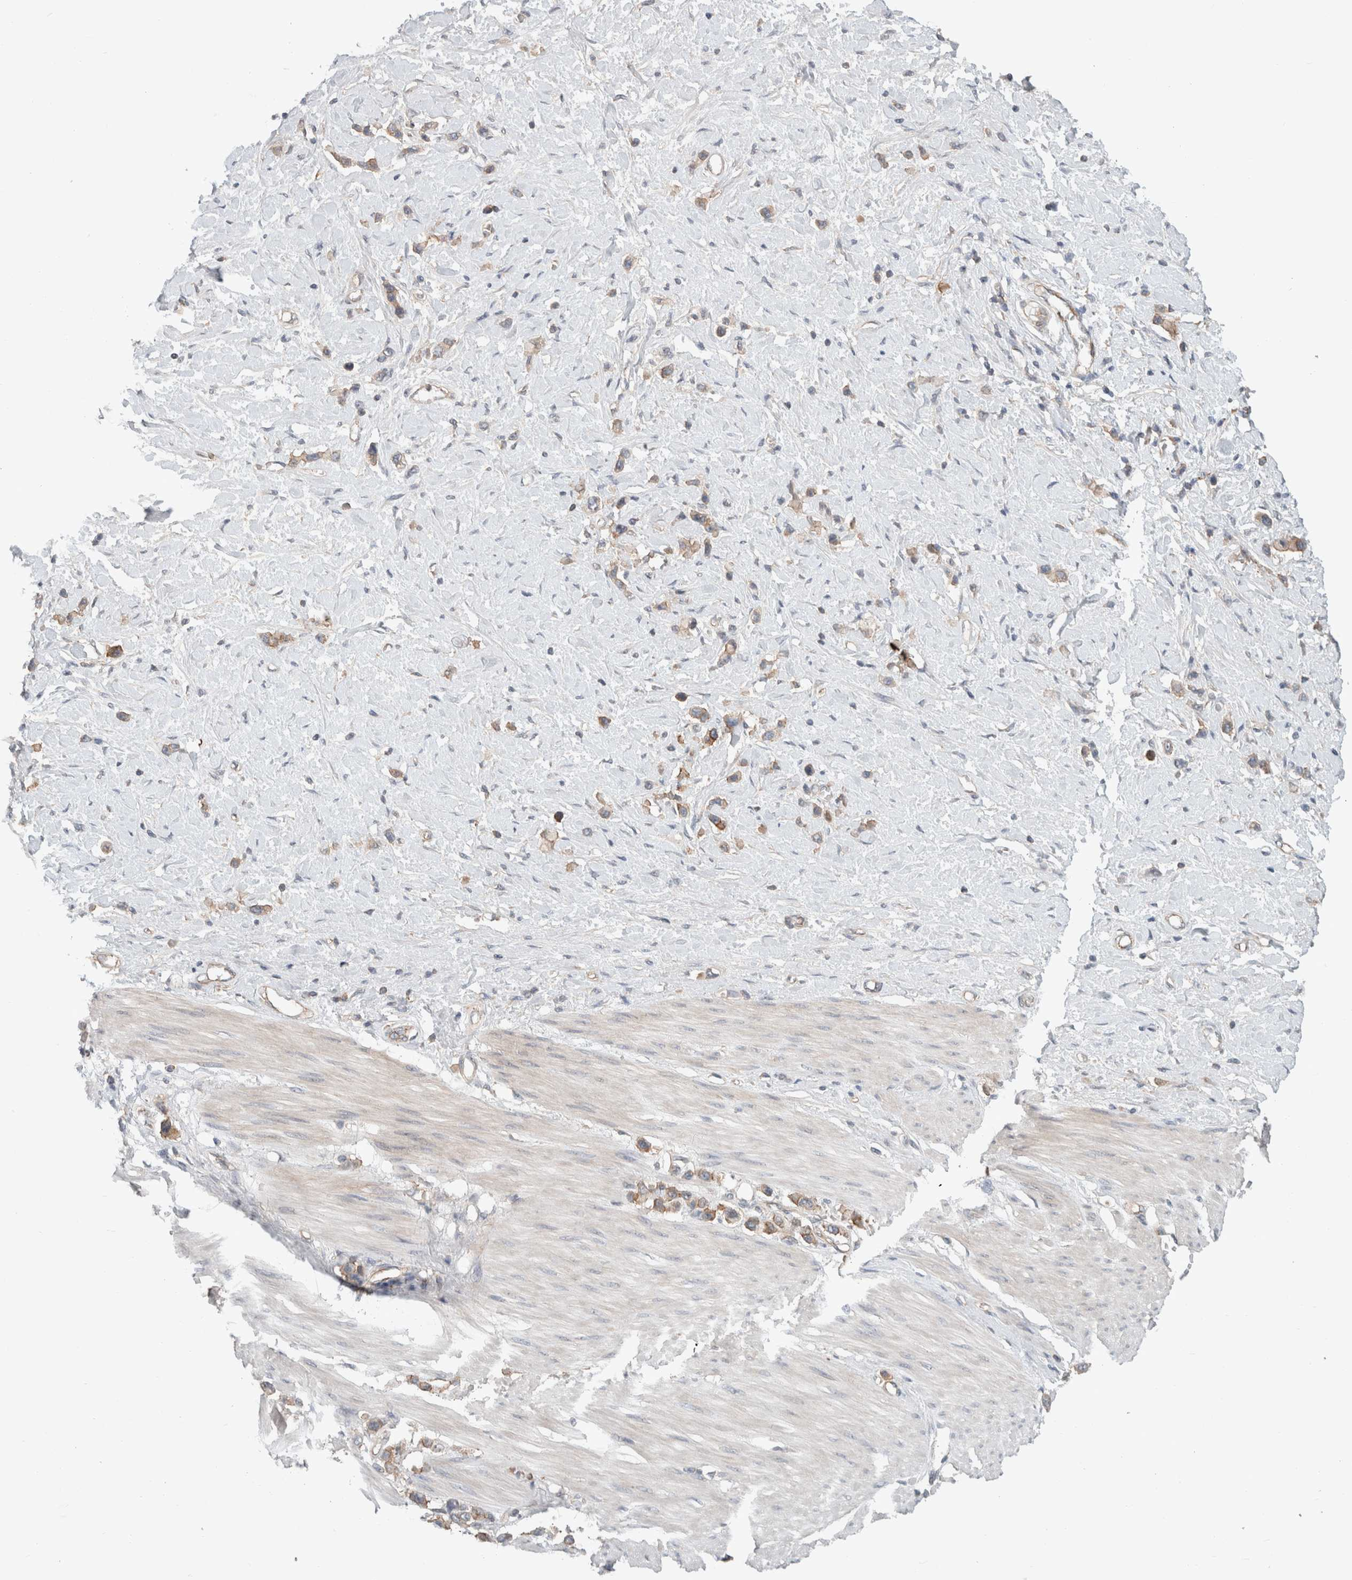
{"staining": {"intensity": "weak", "quantity": "25%-75%", "location": "cytoplasmic/membranous"}, "tissue": "stomach cancer", "cell_type": "Tumor cells", "image_type": "cancer", "snomed": [{"axis": "morphology", "description": "Adenocarcinoma, NOS"}, {"axis": "topography", "description": "Stomach"}], "caption": "Protein expression analysis of human stomach cancer (adenocarcinoma) reveals weak cytoplasmic/membranous staining in about 25%-75% of tumor cells.", "gene": "RASAL2", "patient": {"sex": "female", "age": 65}}